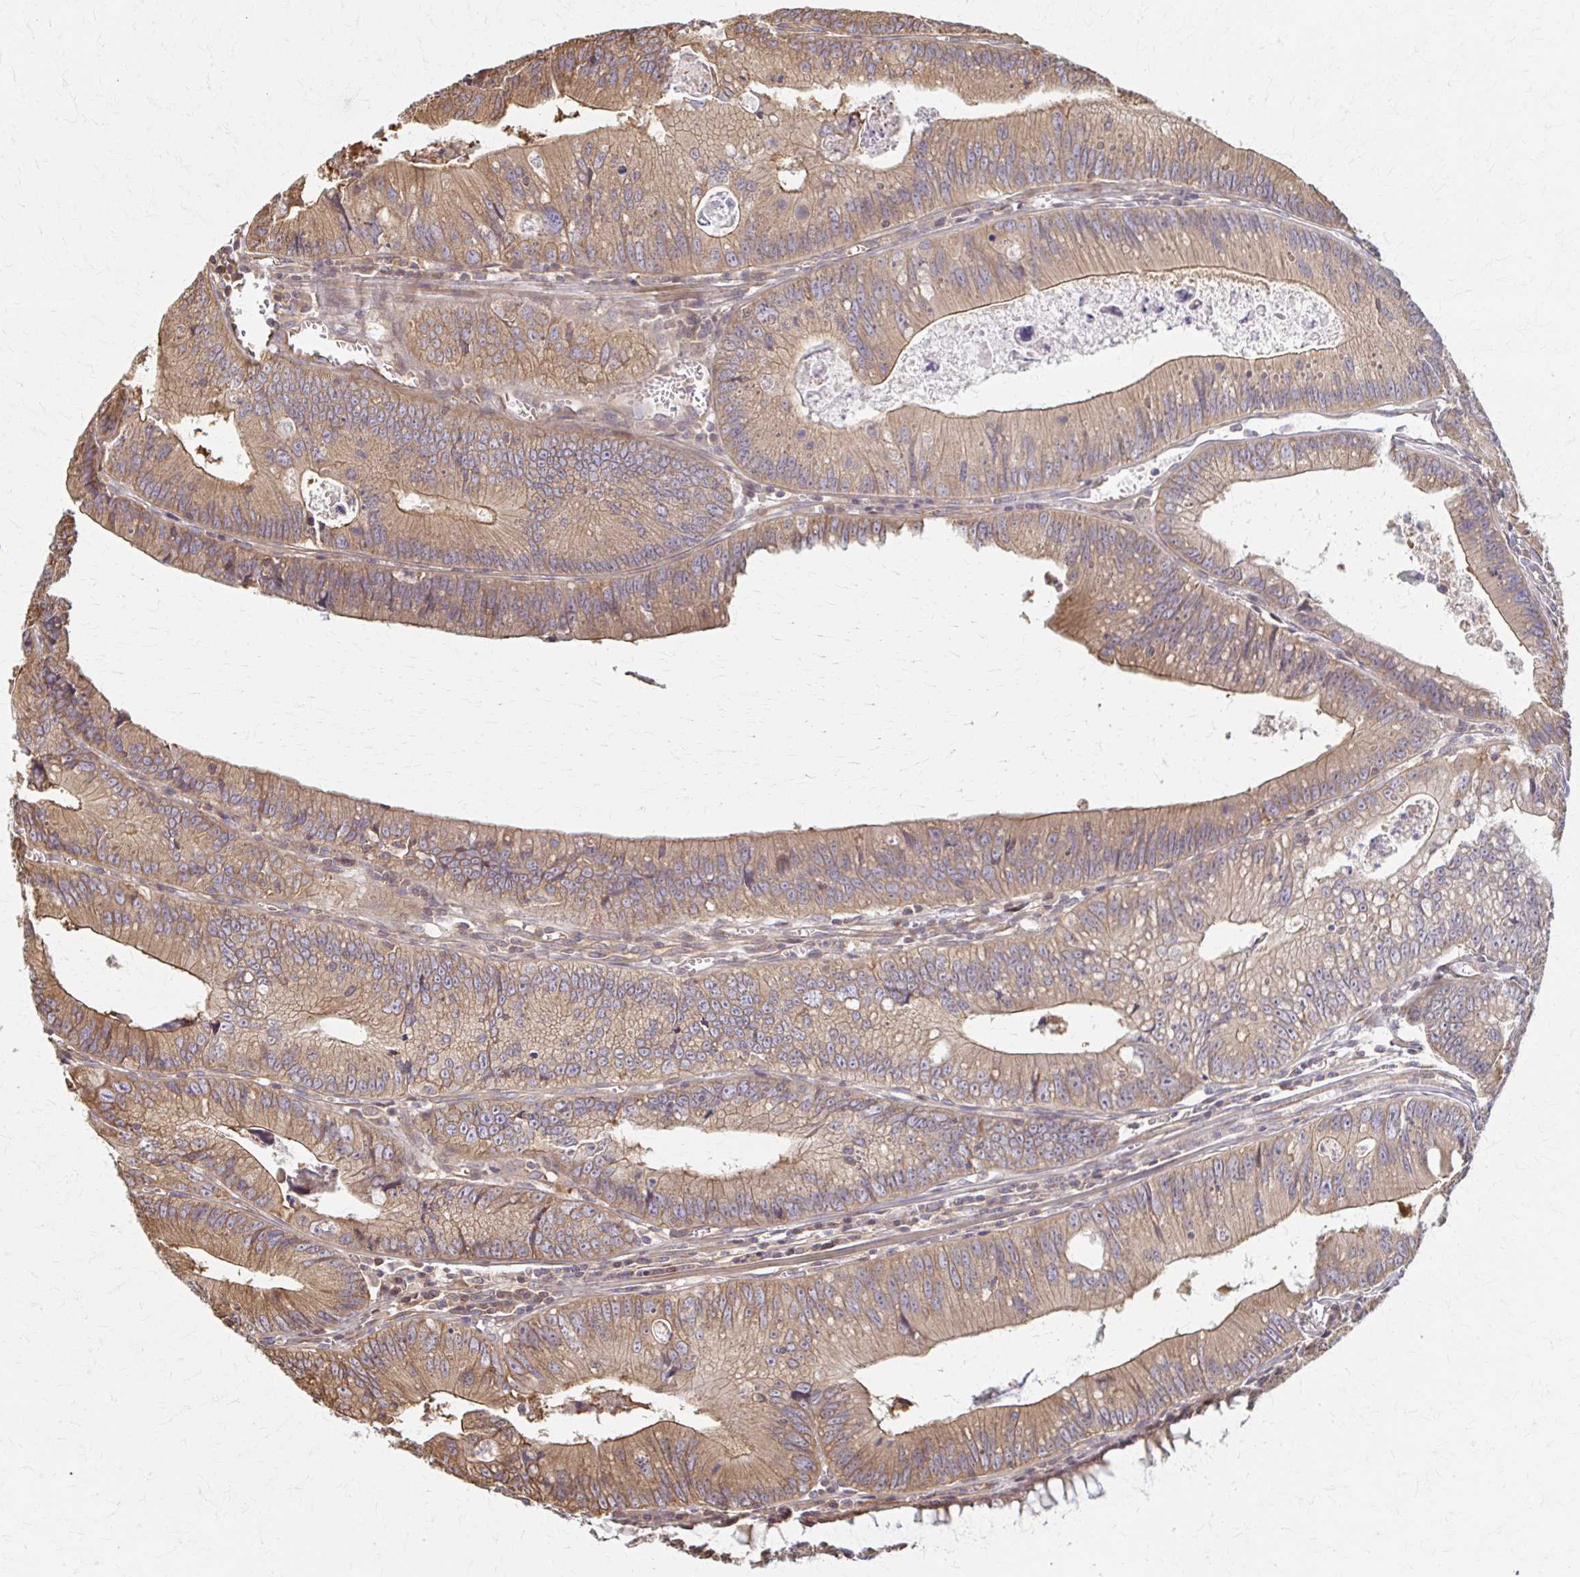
{"staining": {"intensity": "moderate", "quantity": ">75%", "location": "cytoplasmic/membranous"}, "tissue": "colorectal cancer", "cell_type": "Tumor cells", "image_type": "cancer", "snomed": [{"axis": "morphology", "description": "Adenocarcinoma, NOS"}, {"axis": "topography", "description": "Rectum"}], "caption": "An immunohistochemistry histopathology image of neoplastic tissue is shown. Protein staining in brown labels moderate cytoplasmic/membranous positivity in adenocarcinoma (colorectal) within tumor cells.", "gene": "ARHGAP35", "patient": {"sex": "female", "age": 81}}